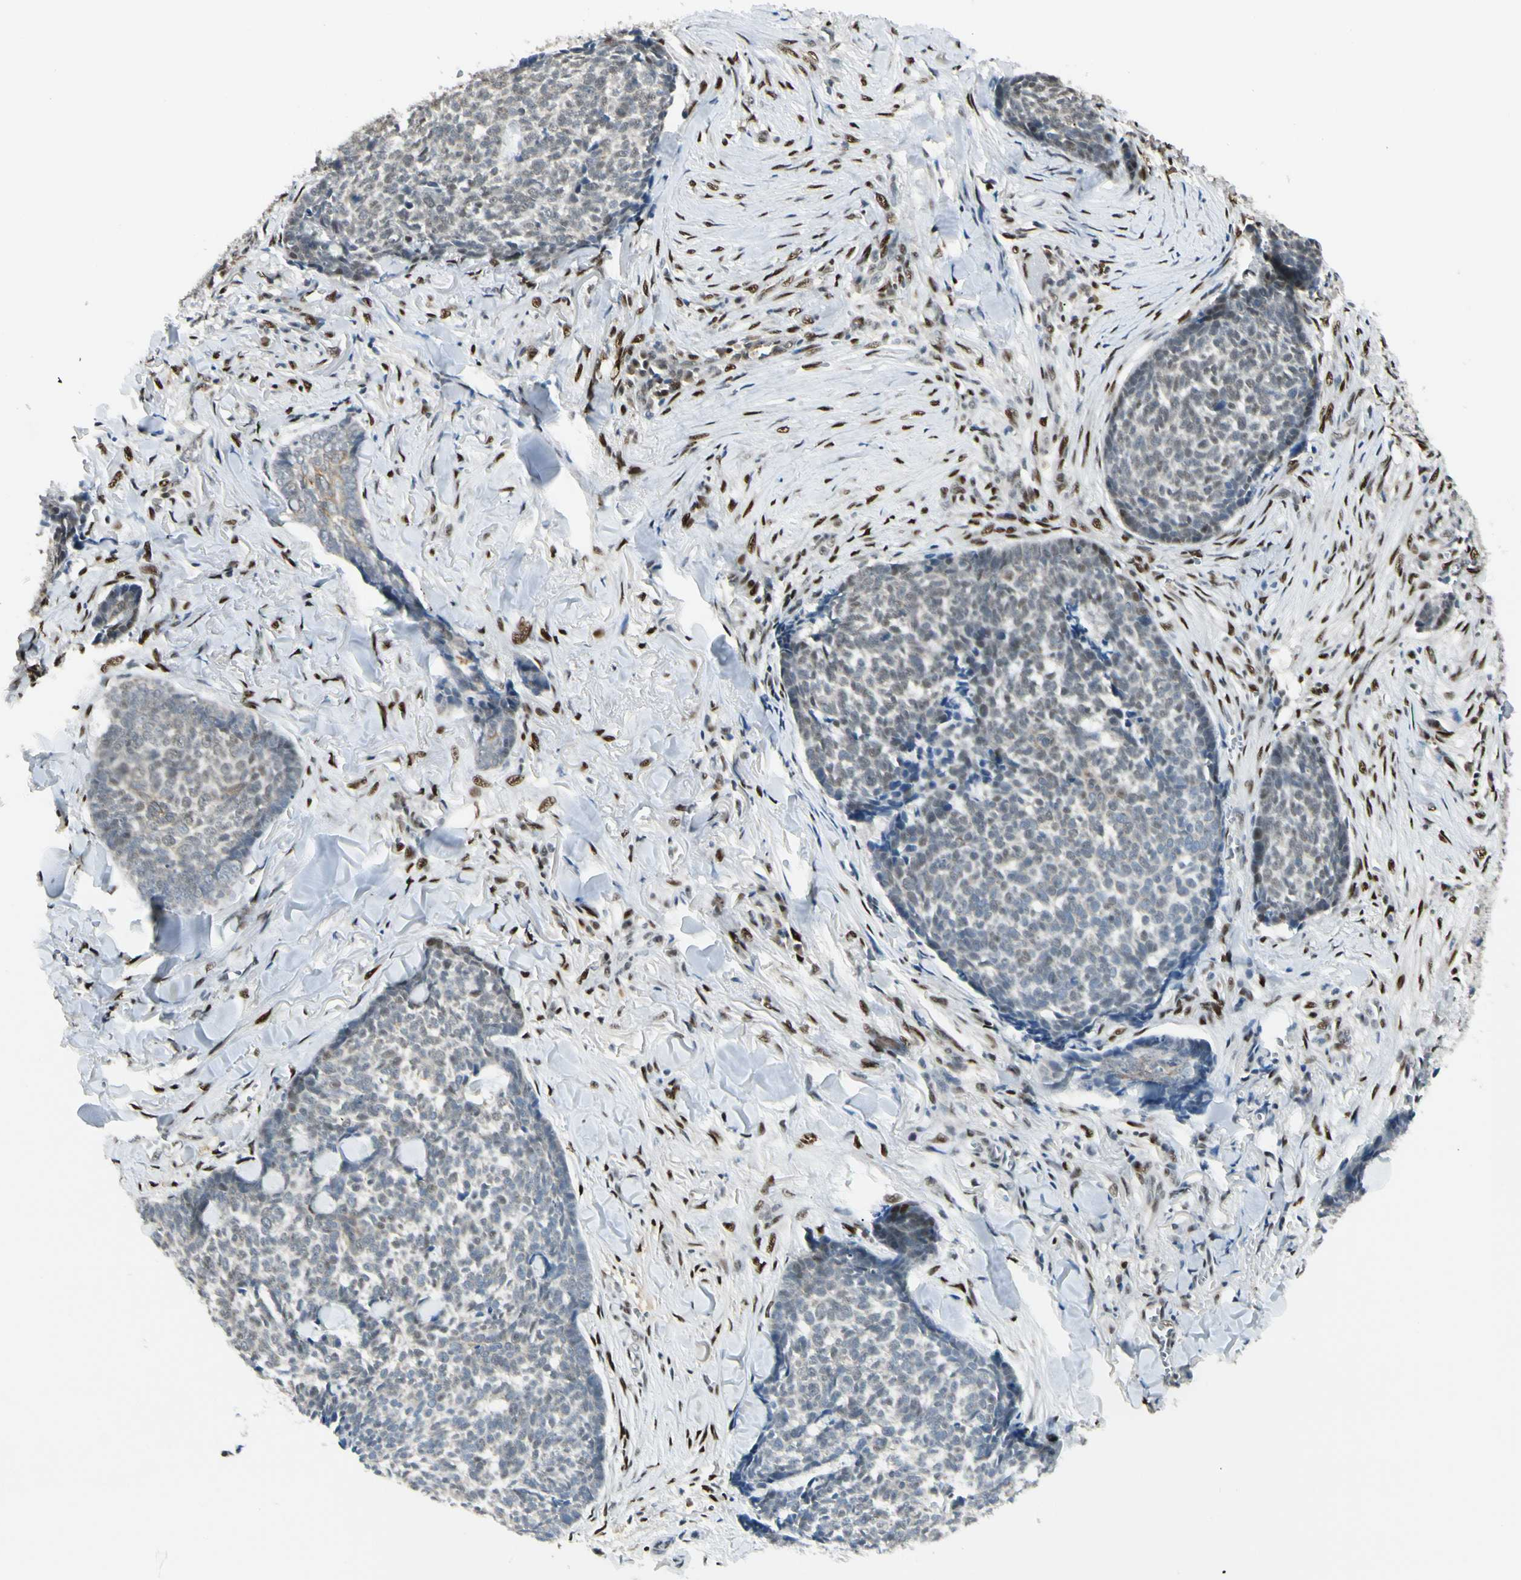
{"staining": {"intensity": "weak", "quantity": "25%-75%", "location": "cytoplasmic/membranous"}, "tissue": "skin cancer", "cell_type": "Tumor cells", "image_type": "cancer", "snomed": [{"axis": "morphology", "description": "Basal cell carcinoma"}, {"axis": "topography", "description": "Skin"}], "caption": "Human skin basal cell carcinoma stained for a protein (brown) shows weak cytoplasmic/membranous positive staining in approximately 25%-75% of tumor cells.", "gene": "ATXN1", "patient": {"sex": "male", "age": 84}}